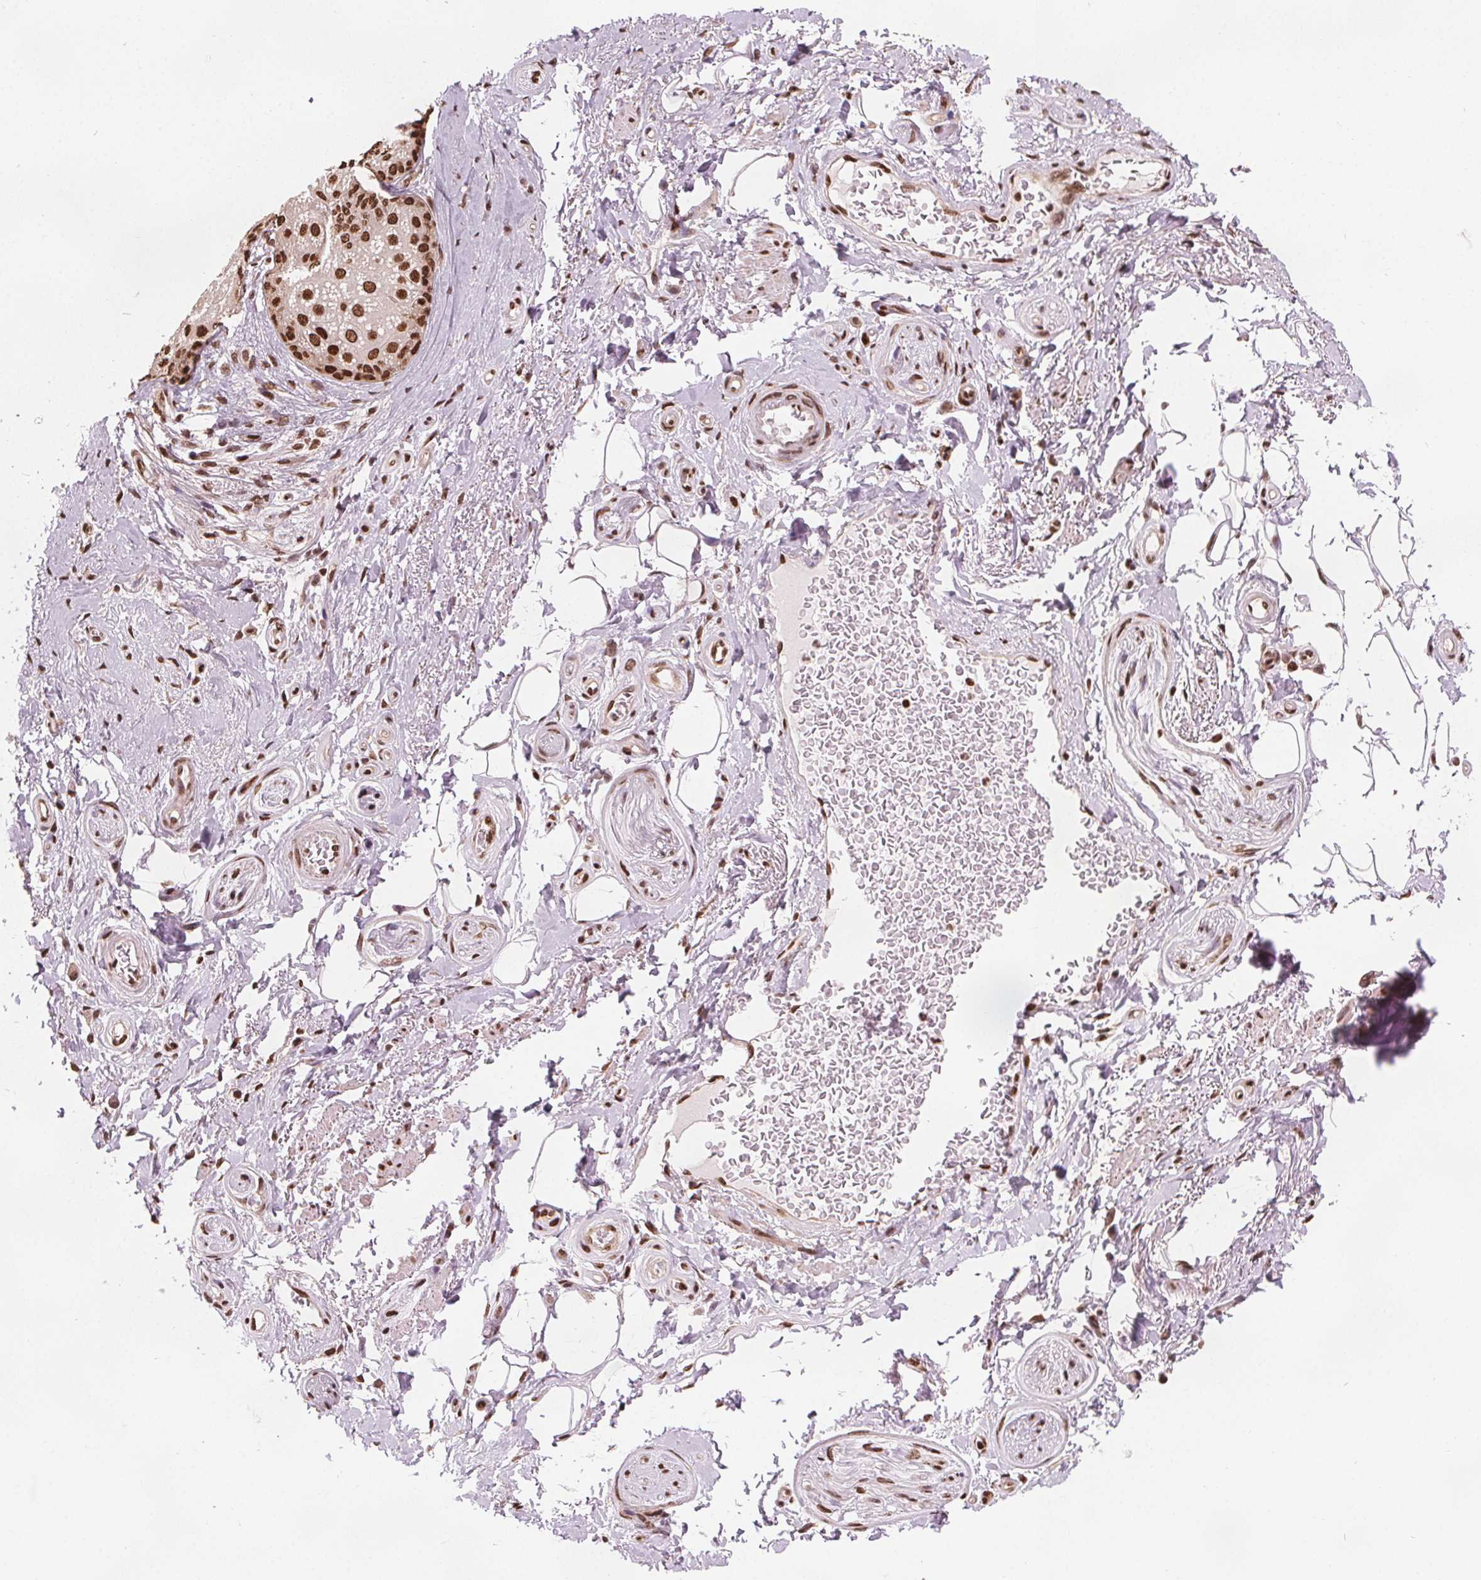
{"staining": {"intensity": "moderate", "quantity": ">75%", "location": "nuclear"}, "tissue": "adipose tissue", "cell_type": "Adipocytes", "image_type": "normal", "snomed": [{"axis": "morphology", "description": "Normal tissue, NOS"}, {"axis": "topography", "description": "Peripheral nerve tissue"}], "caption": "High-power microscopy captured an immunohistochemistry (IHC) image of benign adipose tissue, revealing moderate nuclear expression in approximately >75% of adipocytes. The protein of interest is shown in brown color, while the nuclei are stained blue.", "gene": "ISLR2", "patient": {"sex": "male", "age": 51}}